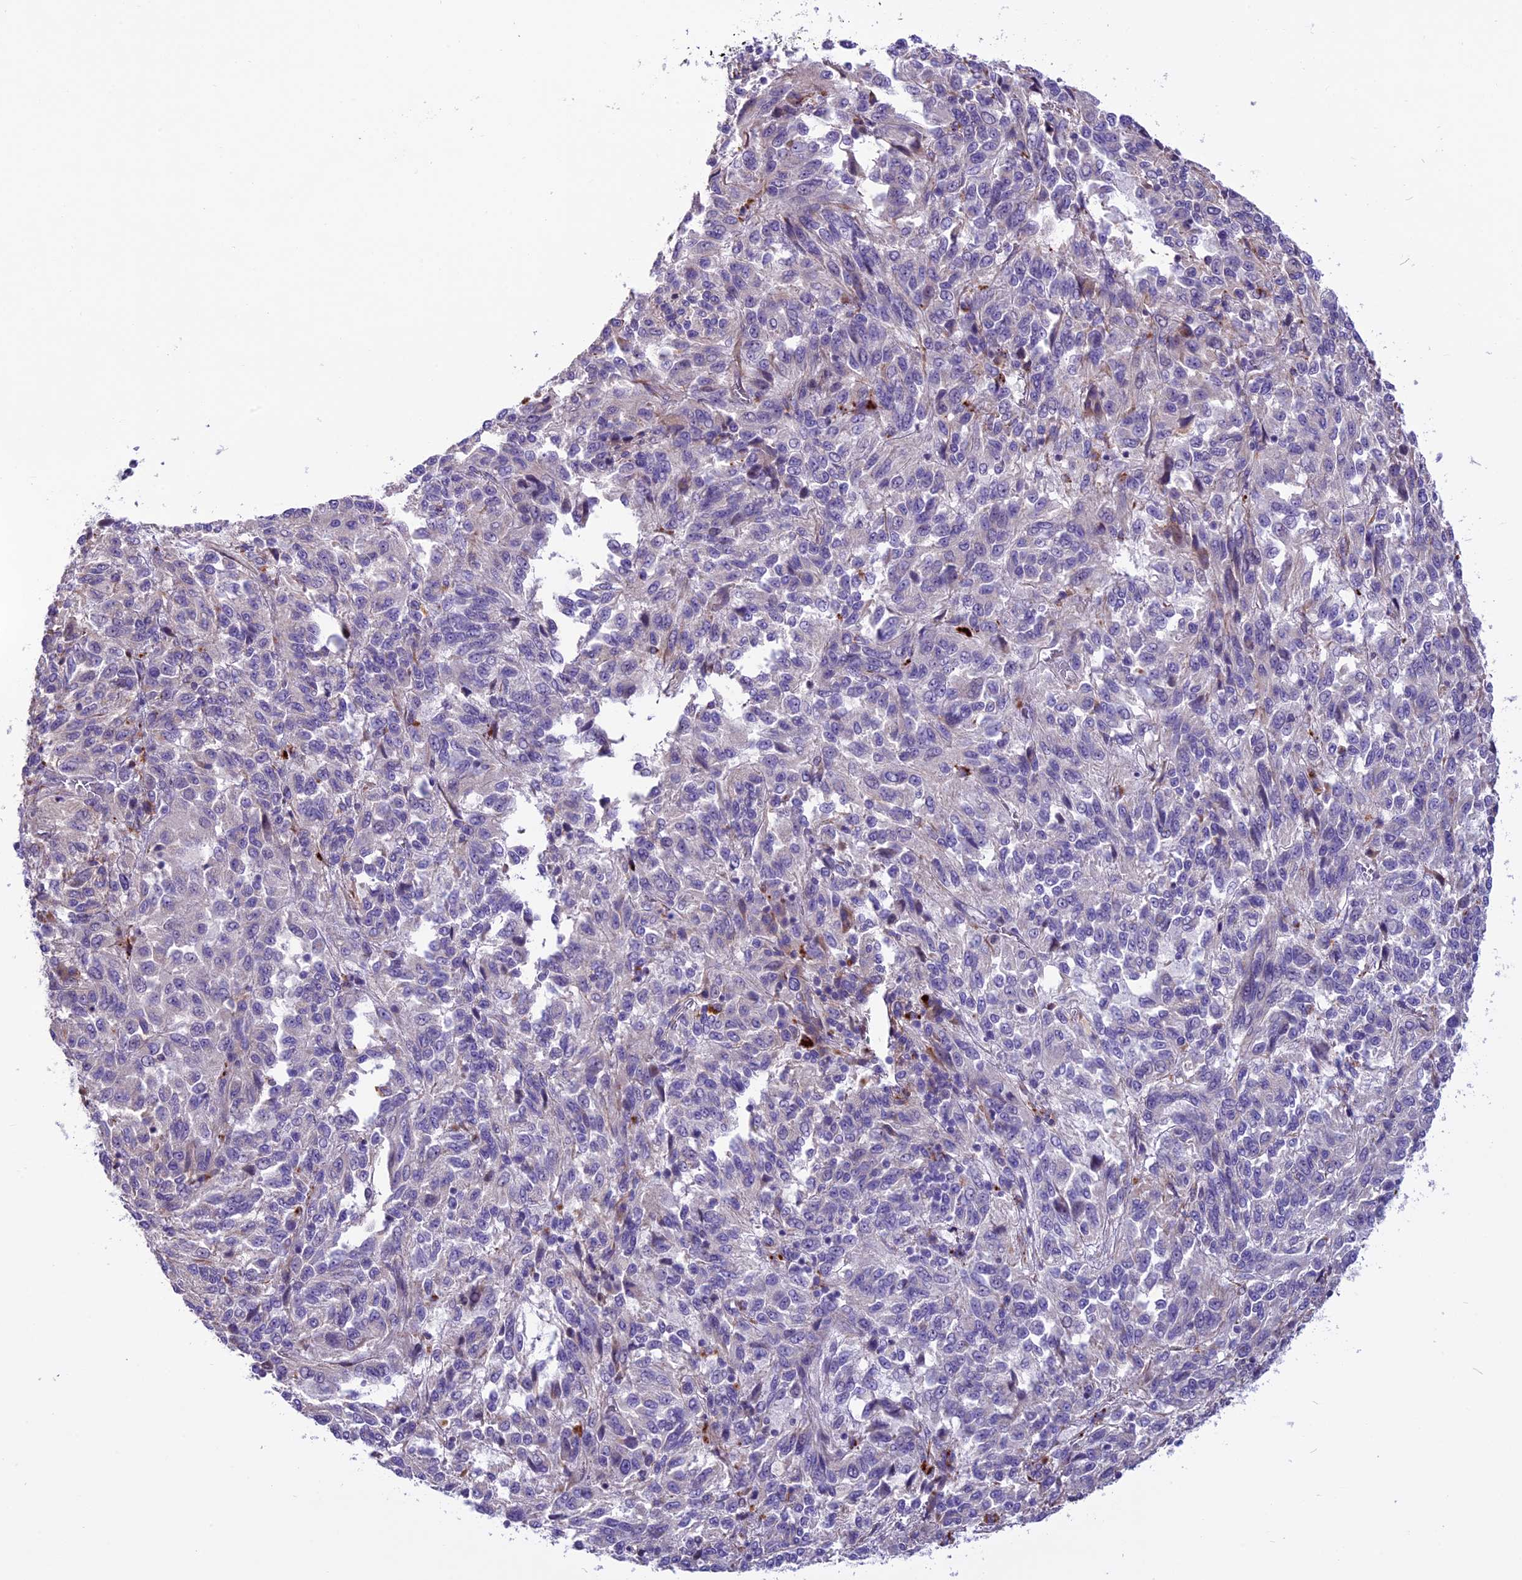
{"staining": {"intensity": "negative", "quantity": "none", "location": "none"}, "tissue": "melanoma", "cell_type": "Tumor cells", "image_type": "cancer", "snomed": [{"axis": "morphology", "description": "Malignant melanoma, Metastatic site"}, {"axis": "topography", "description": "Lung"}], "caption": "There is no significant expression in tumor cells of melanoma.", "gene": "THRSP", "patient": {"sex": "male", "age": 64}}